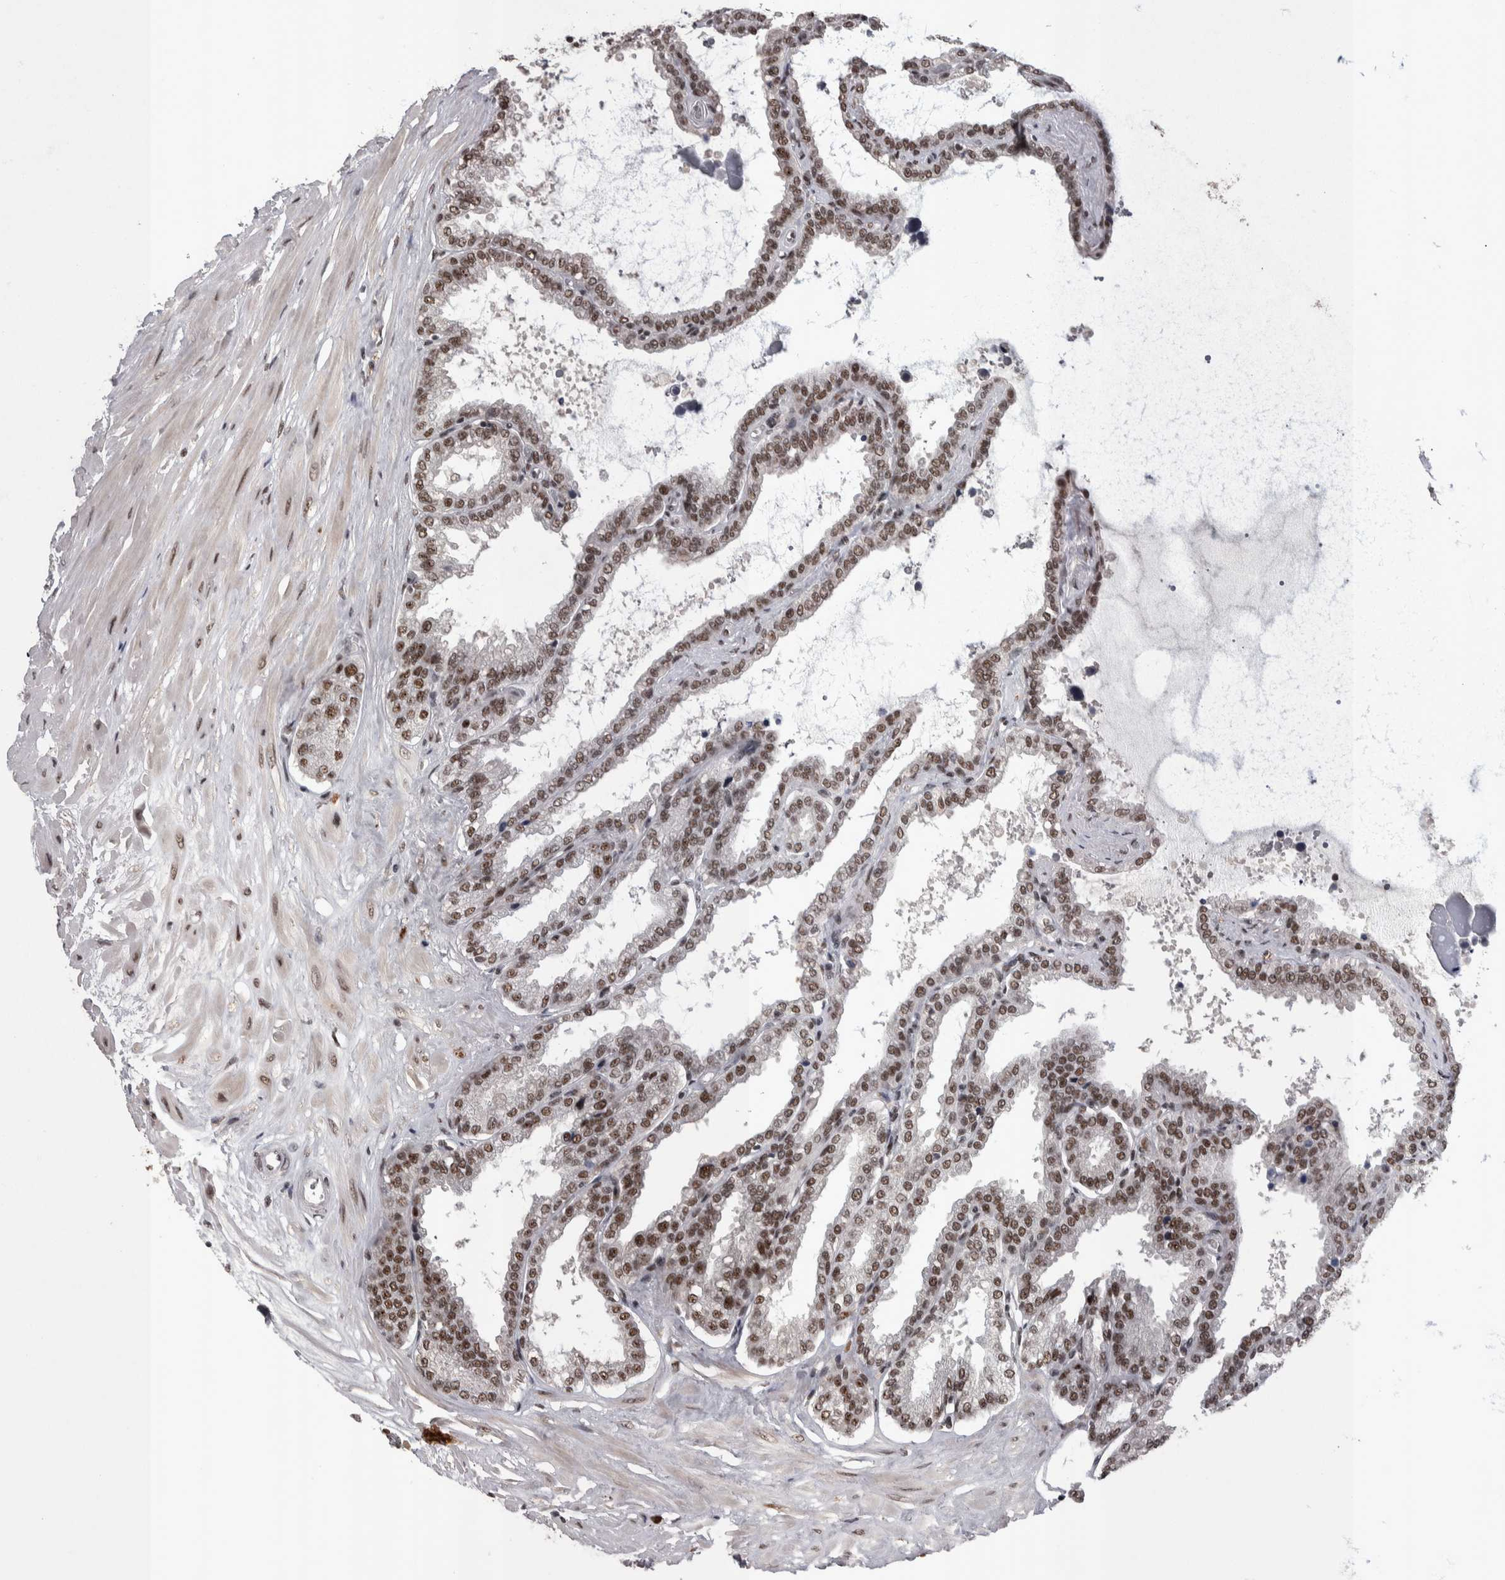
{"staining": {"intensity": "strong", "quantity": ">75%", "location": "nuclear"}, "tissue": "seminal vesicle", "cell_type": "Glandular cells", "image_type": "normal", "snomed": [{"axis": "morphology", "description": "Normal tissue, NOS"}, {"axis": "topography", "description": "Seminal veicle"}], "caption": "Seminal vesicle stained with IHC reveals strong nuclear expression in about >75% of glandular cells. (Stains: DAB (3,3'-diaminobenzidine) in brown, nuclei in blue, Microscopy: brightfield microscopy at high magnification).", "gene": "DMTF1", "patient": {"sex": "male", "age": 46}}